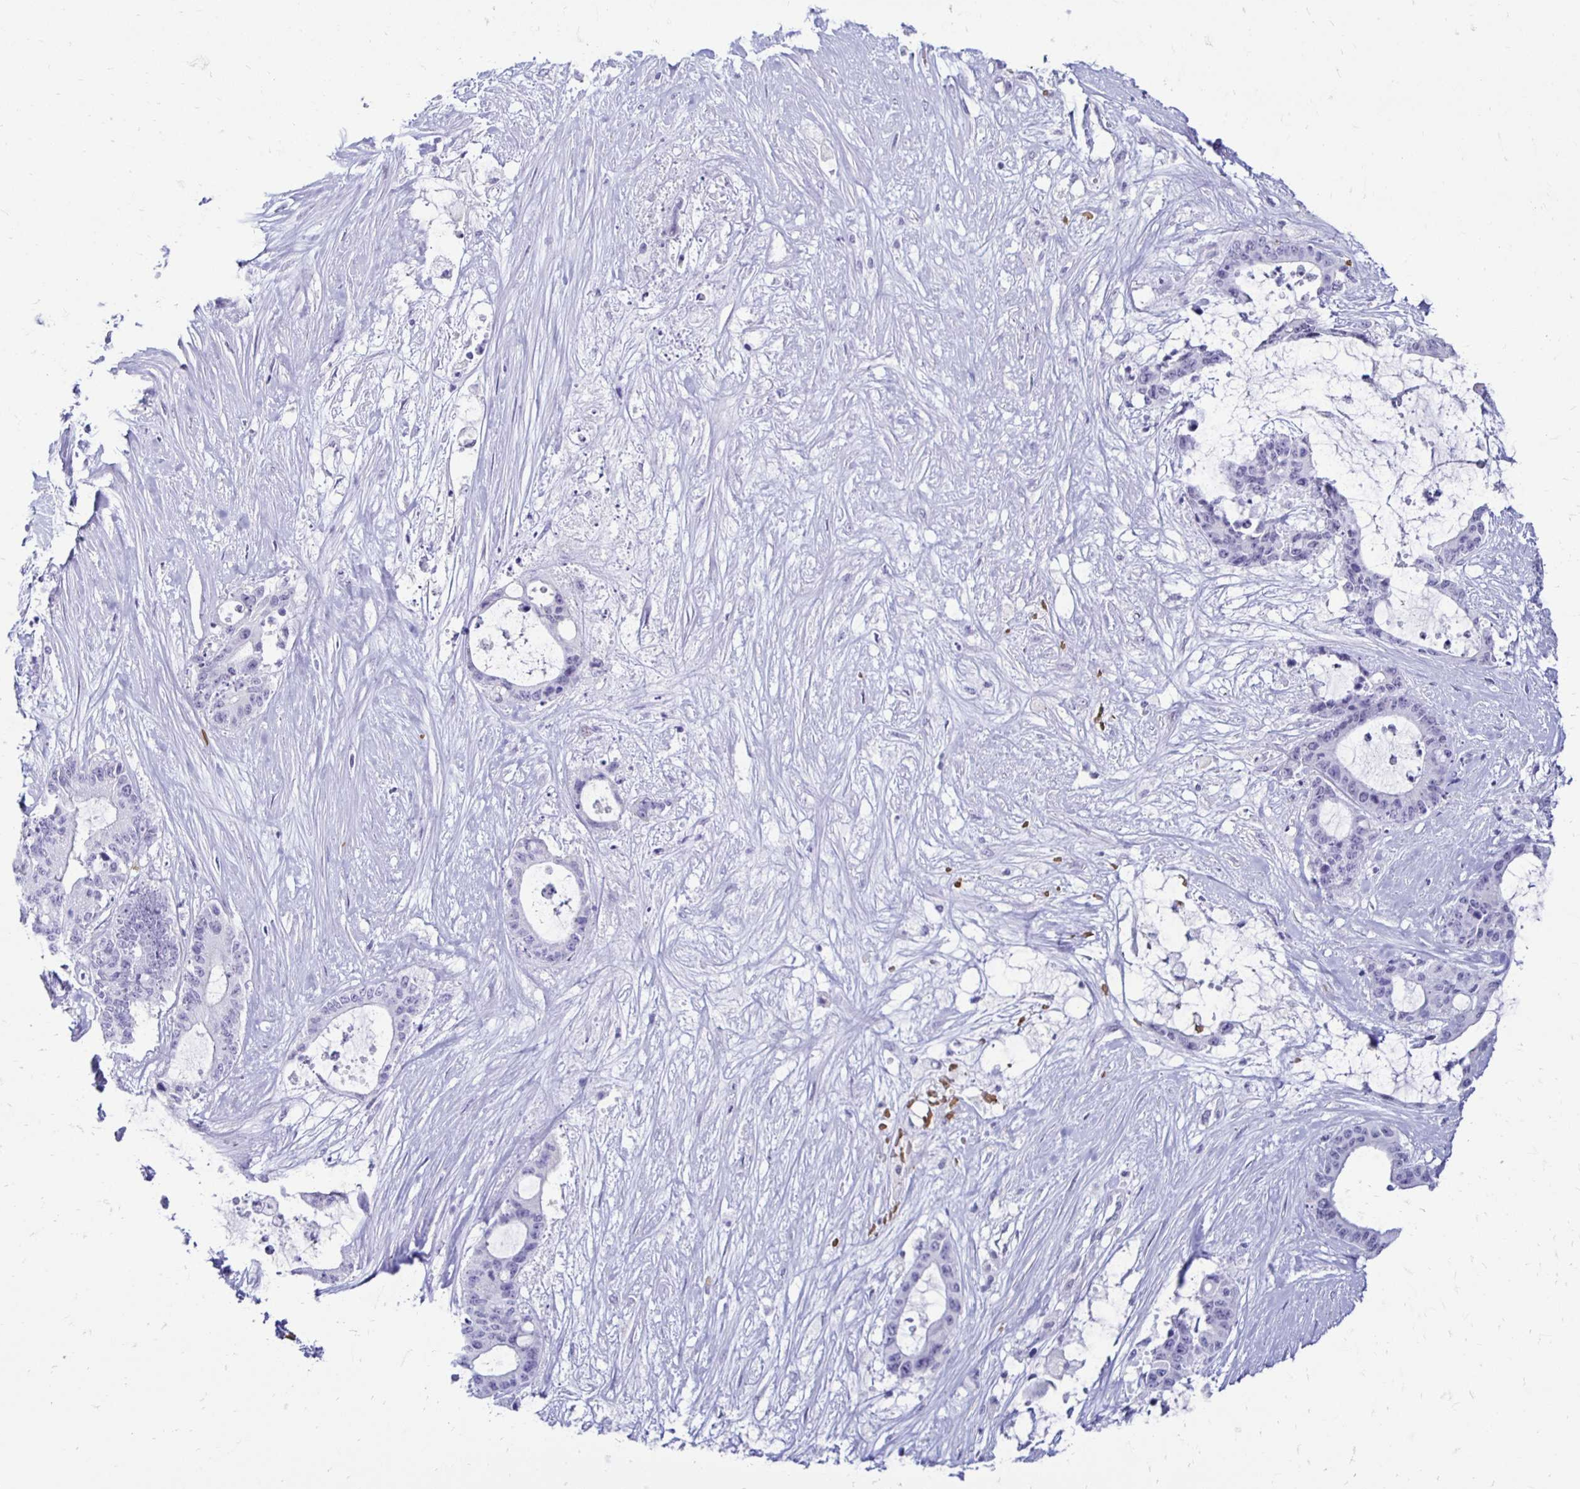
{"staining": {"intensity": "negative", "quantity": "none", "location": "none"}, "tissue": "liver cancer", "cell_type": "Tumor cells", "image_type": "cancer", "snomed": [{"axis": "morphology", "description": "Normal tissue, NOS"}, {"axis": "morphology", "description": "Cholangiocarcinoma"}, {"axis": "topography", "description": "Liver"}, {"axis": "topography", "description": "Peripheral nerve tissue"}], "caption": "Tumor cells are negative for protein expression in human liver cancer (cholangiocarcinoma). (Brightfield microscopy of DAB (3,3'-diaminobenzidine) IHC at high magnification).", "gene": "RHBDL3", "patient": {"sex": "female", "age": 73}}